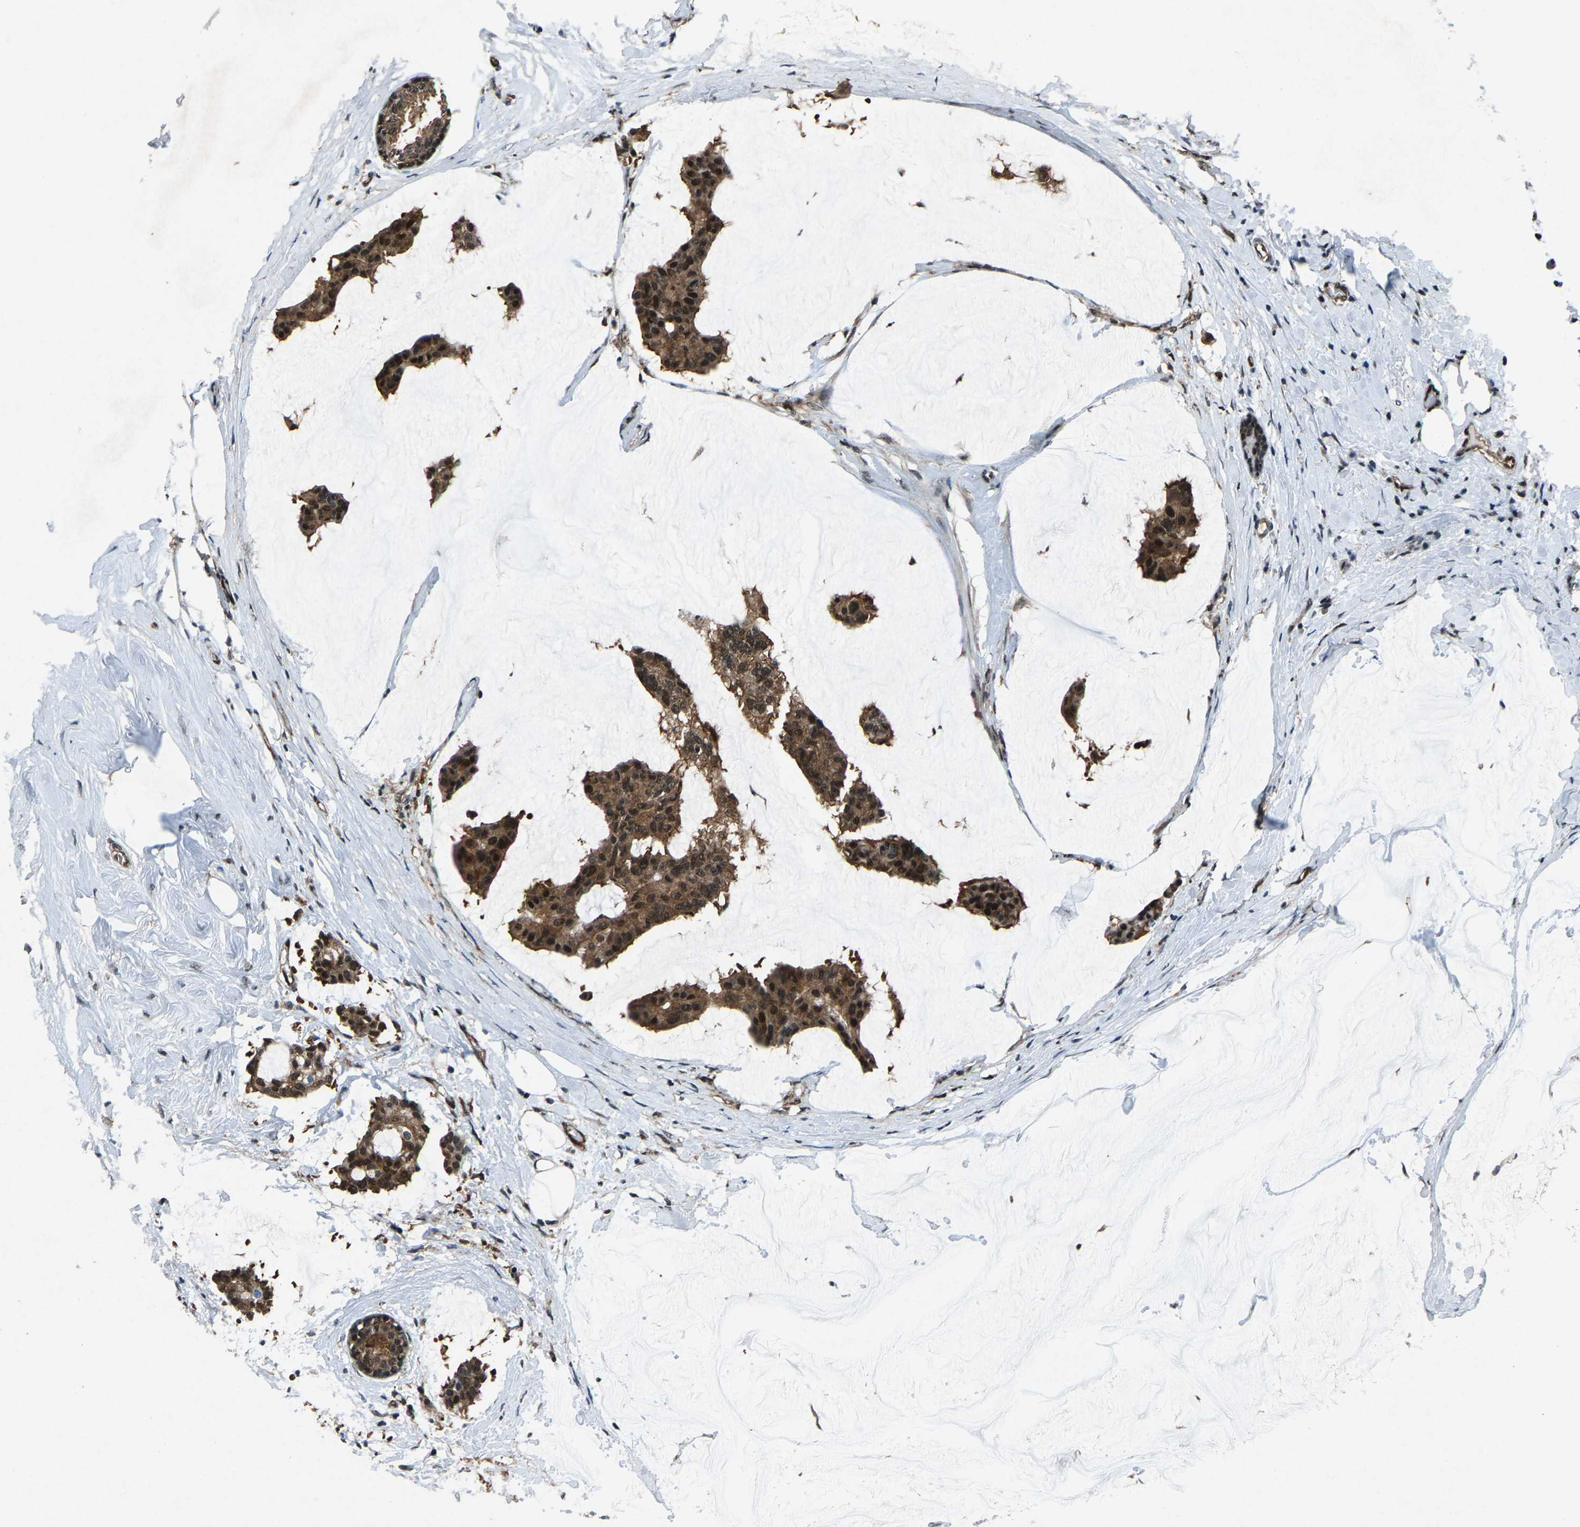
{"staining": {"intensity": "moderate", "quantity": ">75%", "location": "cytoplasmic/membranous,nuclear"}, "tissue": "breast cancer", "cell_type": "Tumor cells", "image_type": "cancer", "snomed": [{"axis": "morphology", "description": "Duct carcinoma"}, {"axis": "topography", "description": "Breast"}], "caption": "IHC image of neoplastic tissue: invasive ductal carcinoma (breast) stained using IHC displays medium levels of moderate protein expression localized specifically in the cytoplasmic/membranous and nuclear of tumor cells, appearing as a cytoplasmic/membranous and nuclear brown color.", "gene": "ATXN3", "patient": {"sex": "female", "age": 93}}